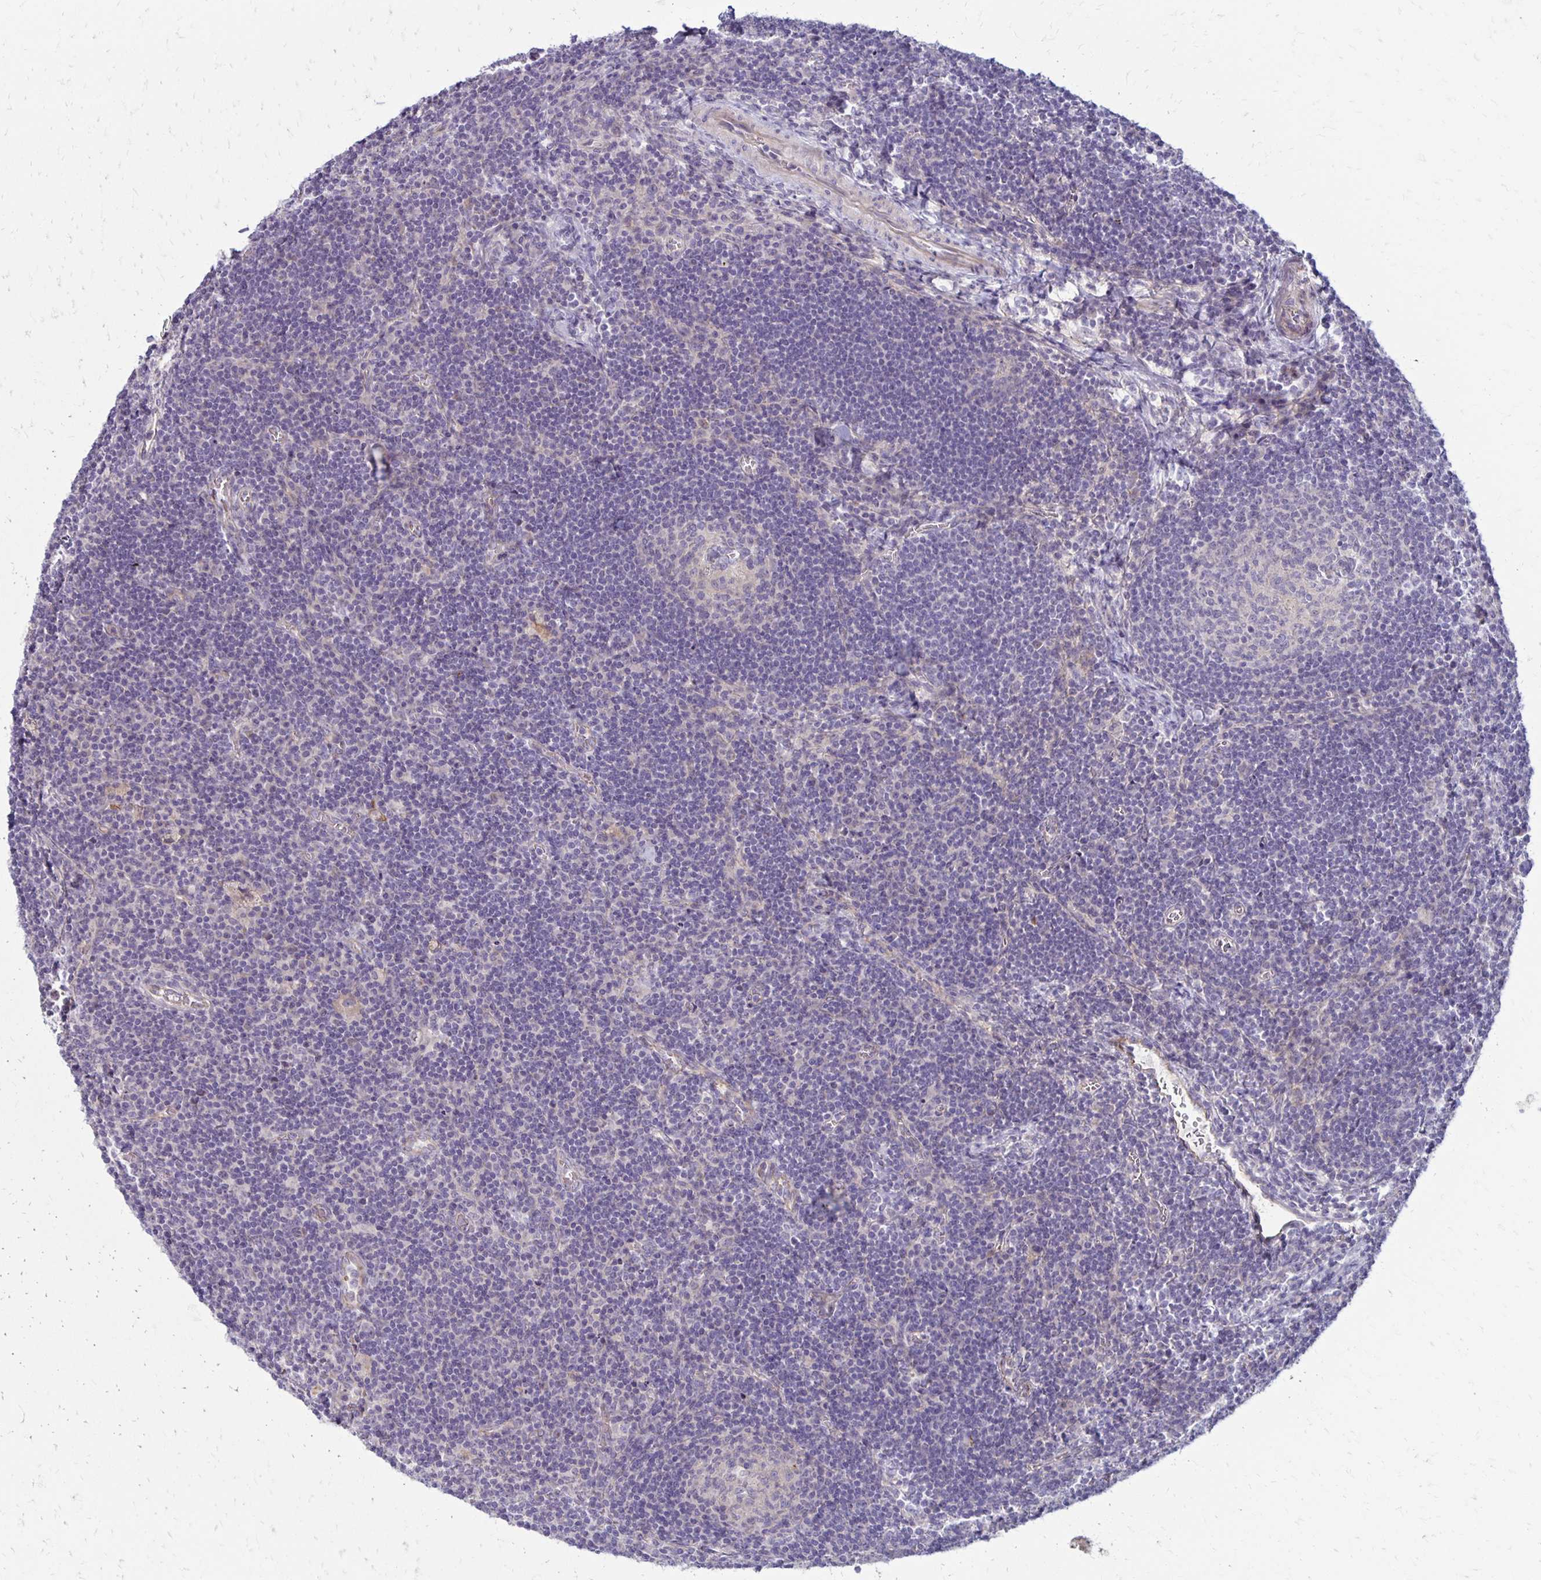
{"staining": {"intensity": "negative", "quantity": "none", "location": "none"}, "tissue": "lymph node", "cell_type": "Germinal center cells", "image_type": "normal", "snomed": [{"axis": "morphology", "description": "Normal tissue, NOS"}, {"axis": "topography", "description": "Lymph node"}], "caption": "IHC micrograph of unremarkable lymph node: lymph node stained with DAB (3,3'-diaminobenzidine) reveals no significant protein positivity in germinal center cells. (Immunohistochemistry (ihc), brightfield microscopy, high magnification).", "gene": "KATNBL1", "patient": {"sex": "male", "age": 67}}